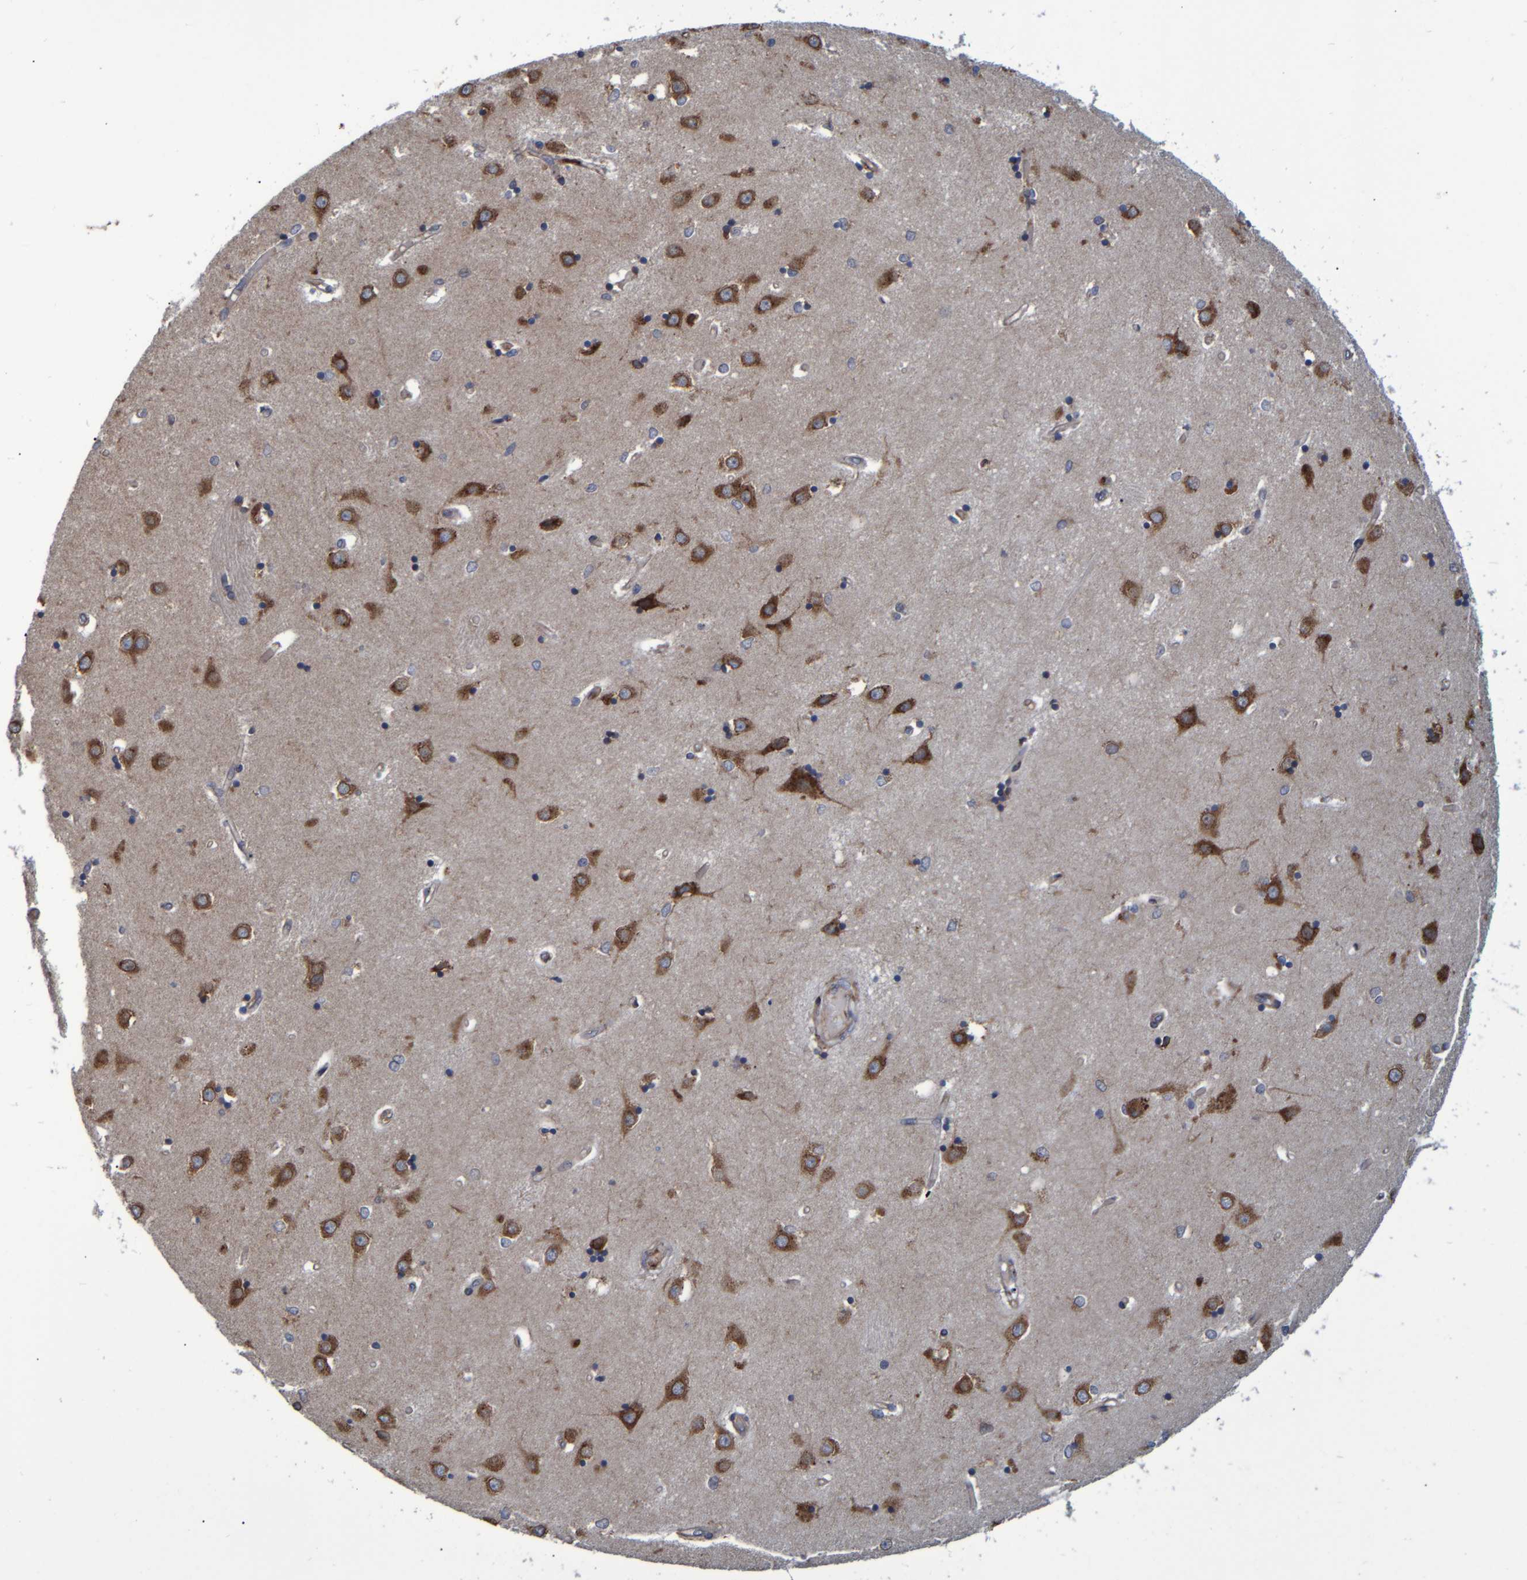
{"staining": {"intensity": "moderate", "quantity": "<25%", "location": "cytoplasmic/membranous"}, "tissue": "caudate", "cell_type": "Glial cells", "image_type": "normal", "snomed": [{"axis": "morphology", "description": "Normal tissue, NOS"}, {"axis": "topography", "description": "Lateral ventricle wall"}], "caption": "An immunohistochemistry image of normal tissue is shown. Protein staining in brown shows moderate cytoplasmic/membranous positivity in caudate within glial cells.", "gene": "SPAG5", "patient": {"sex": "male", "age": 45}}